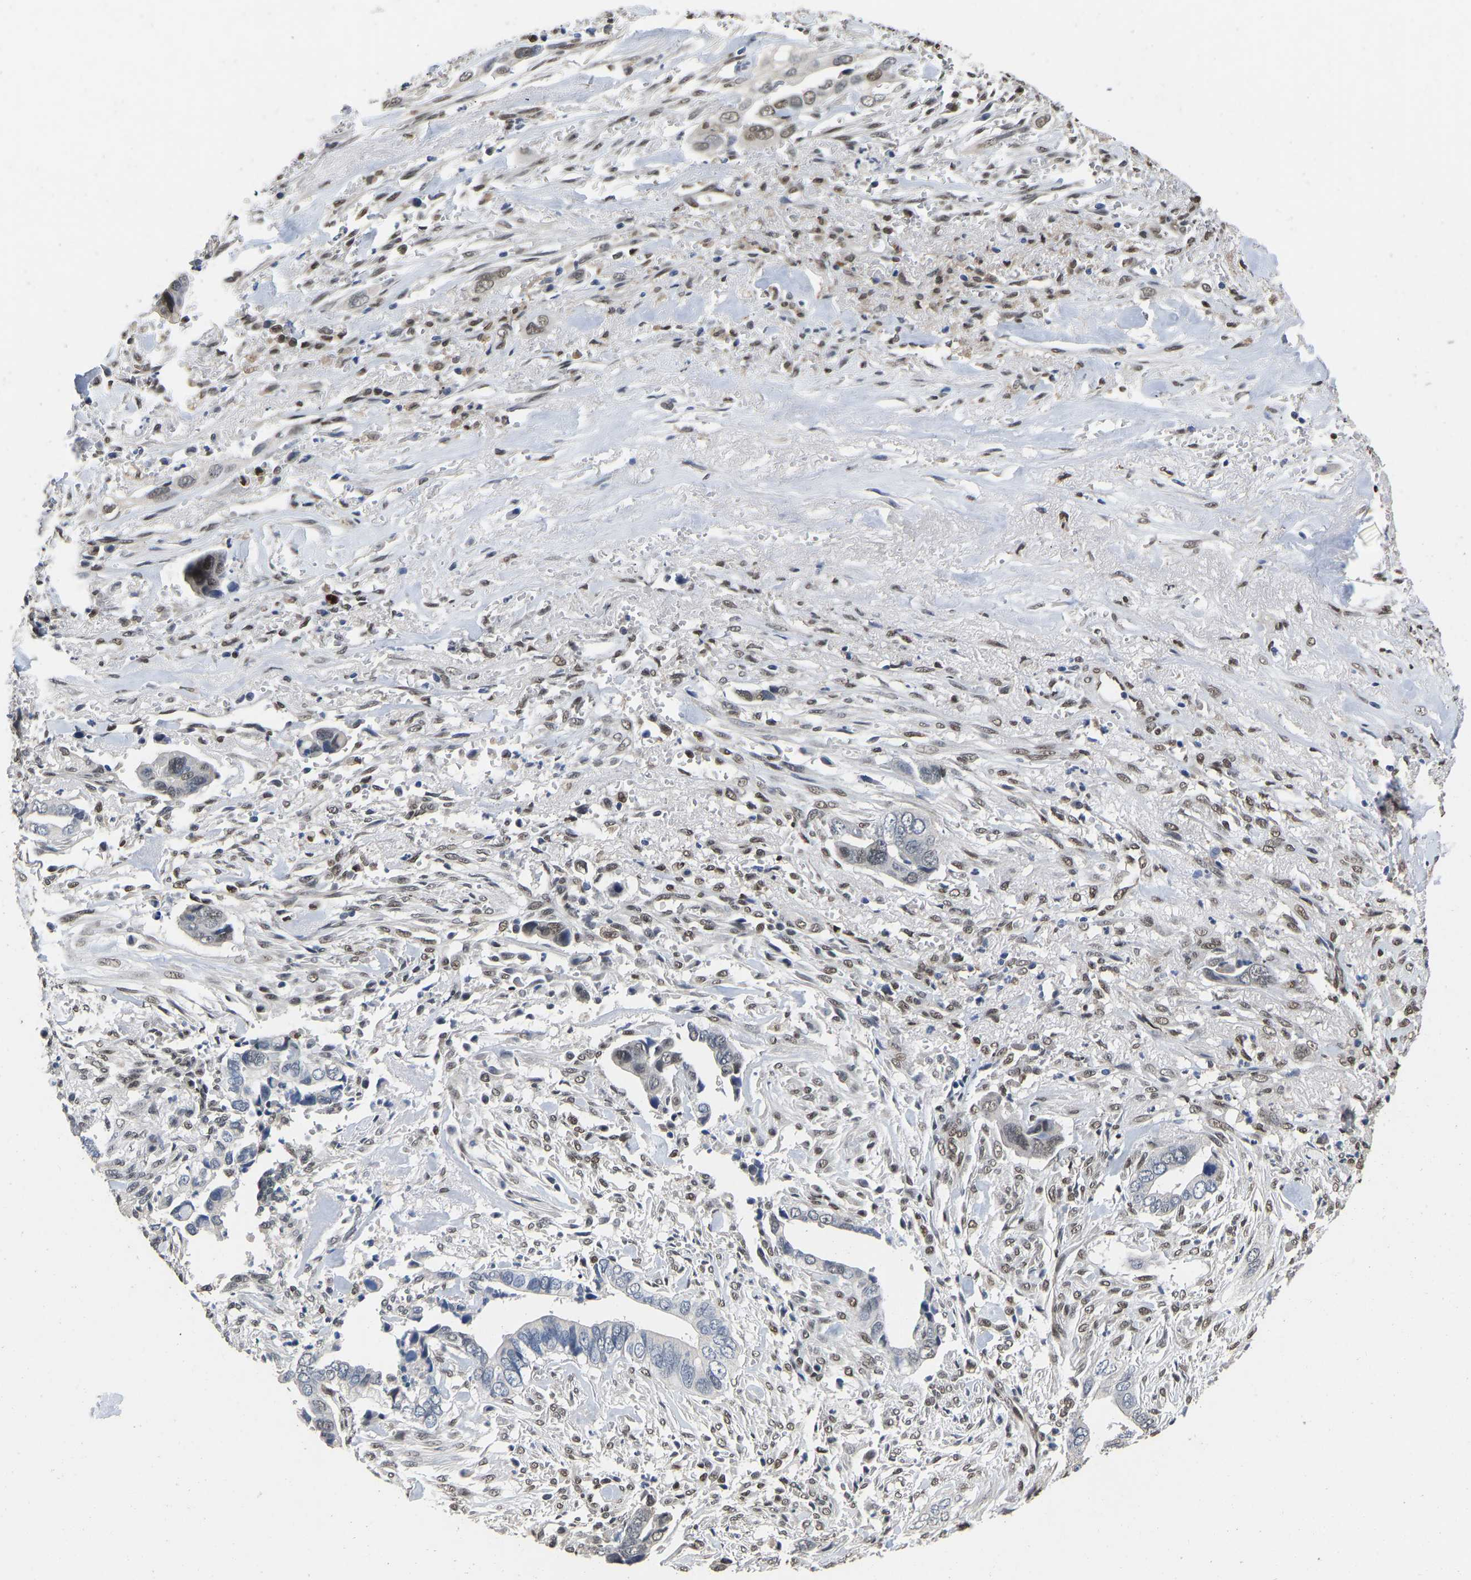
{"staining": {"intensity": "moderate", "quantity": "<25%", "location": "nuclear"}, "tissue": "liver cancer", "cell_type": "Tumor cells", "image_type": "cancer", "snomed": [{"axis": "morphology", "description": "Cholangiocarcinoma"}, {"axis": "topography", "description": "Liver"}], "caption": "Protein staining reveals moderate nuclear staining in about <25% of tumor cells in cholangiocarcinoma (liver).", "gene": "QKI", "patient": {"sex": "female", "age": 79}}